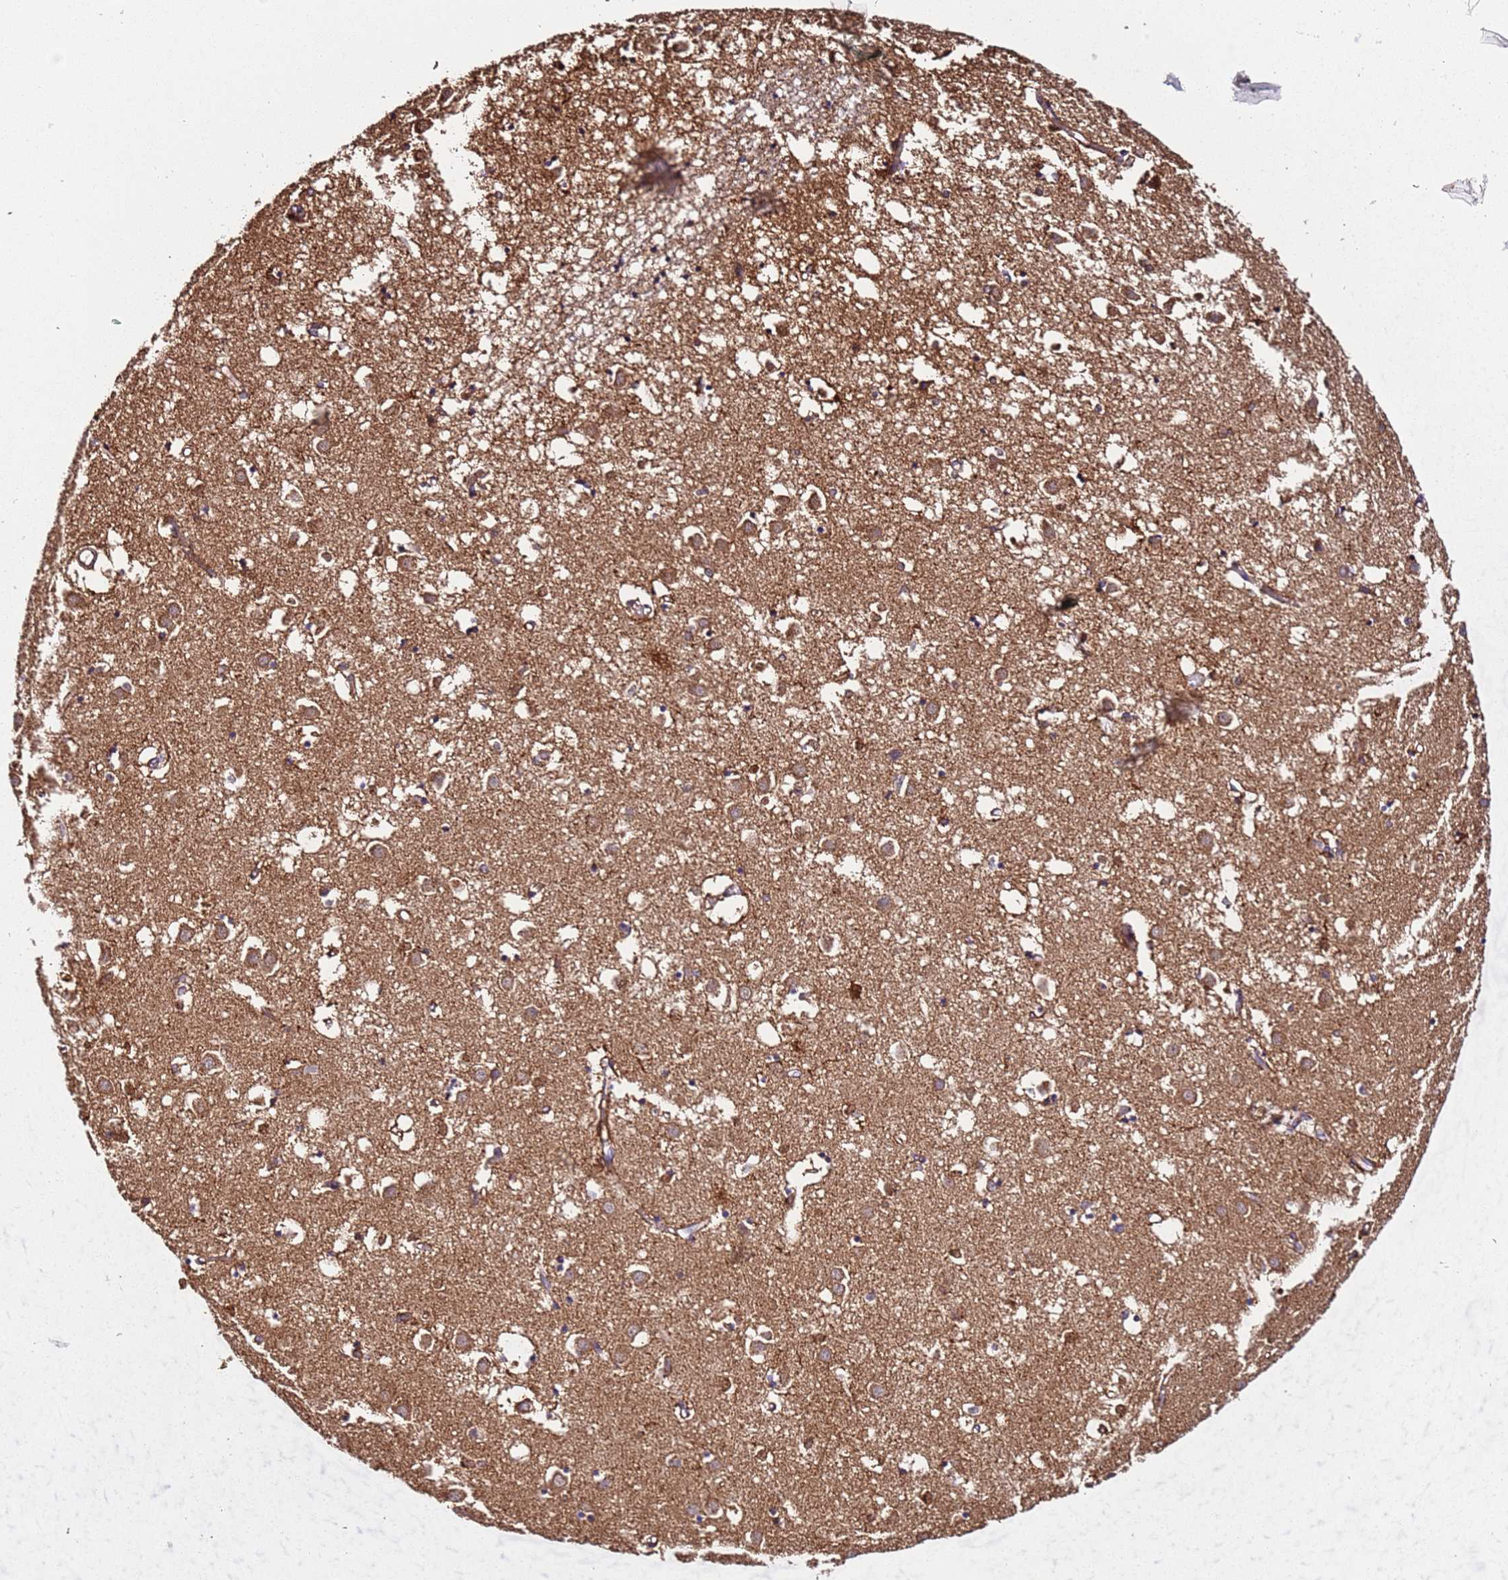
{"staining": {"intensity": "moderate", "quantity": "25%-75%", "location": "cytoplasmic/membranous"}, "tissue": "caudate", "cell_type": "Glial cells", "image_type": "normal", "snomed": [{"axis": "morphology", "description": "Normal tissue, NOS"}, {"axis": "topography", "description": "Lateral ventricle wall"}], "caption": "High-power microscopy captured an immunohistochemistry (IHC) micrograph of unremarkable caudate, revealing moderate cytoplasmic/membranous positivity in about 25%-75% of glial cells. The protein of interest is stained brown, and the nuclei are stained in blue (DAB (3,3'-diaminobenzidine) IHC with brightfield microscopy, high magnification).", "gene": "RMND5A", "patient": {"sex": "male", "age": 70}}